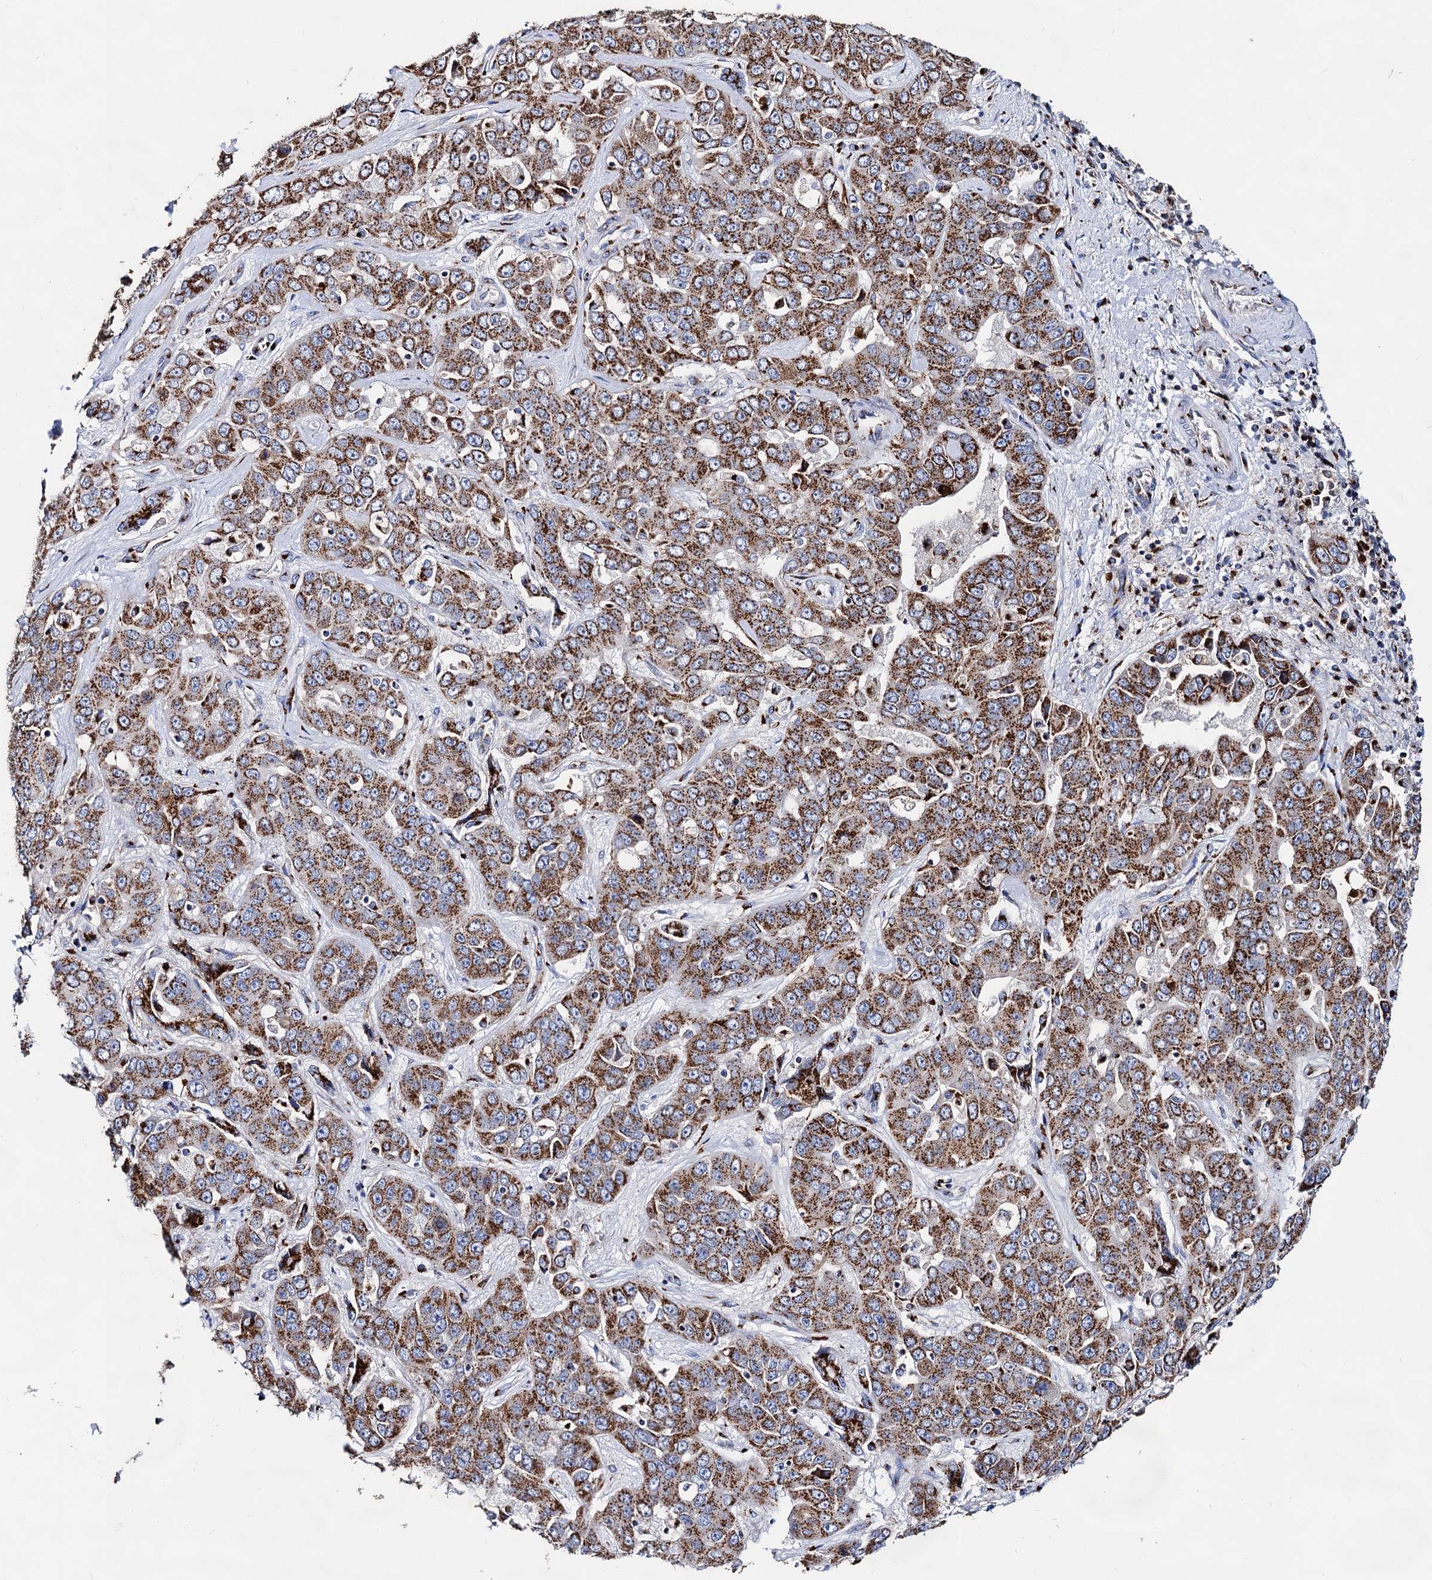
{"staining": {"intensity": "strong", "quantity": ">75%", "location": "cytoplasmic/membranous"}, "tissue": "liver cancer", "cell_type": "Tumor cells", "image_type": "cancer", "snomed": [{"axis": "morphology", "description": "Cholangiocarcinoma"}, {"axis": "topography", "description": "Liver"}], "caption": "High-power microscopy captured an IHC histopathology image of cholangiocarcinoma (liver), revealing strong cytoplasmic/membranous expression in about >75% of tumor cells. Immunohistochemistry stains the protein of interest in brown and the nuclei are stained blue.", "gene": "TM9SF3", "patient": {"sex": "female", "age": 52}}